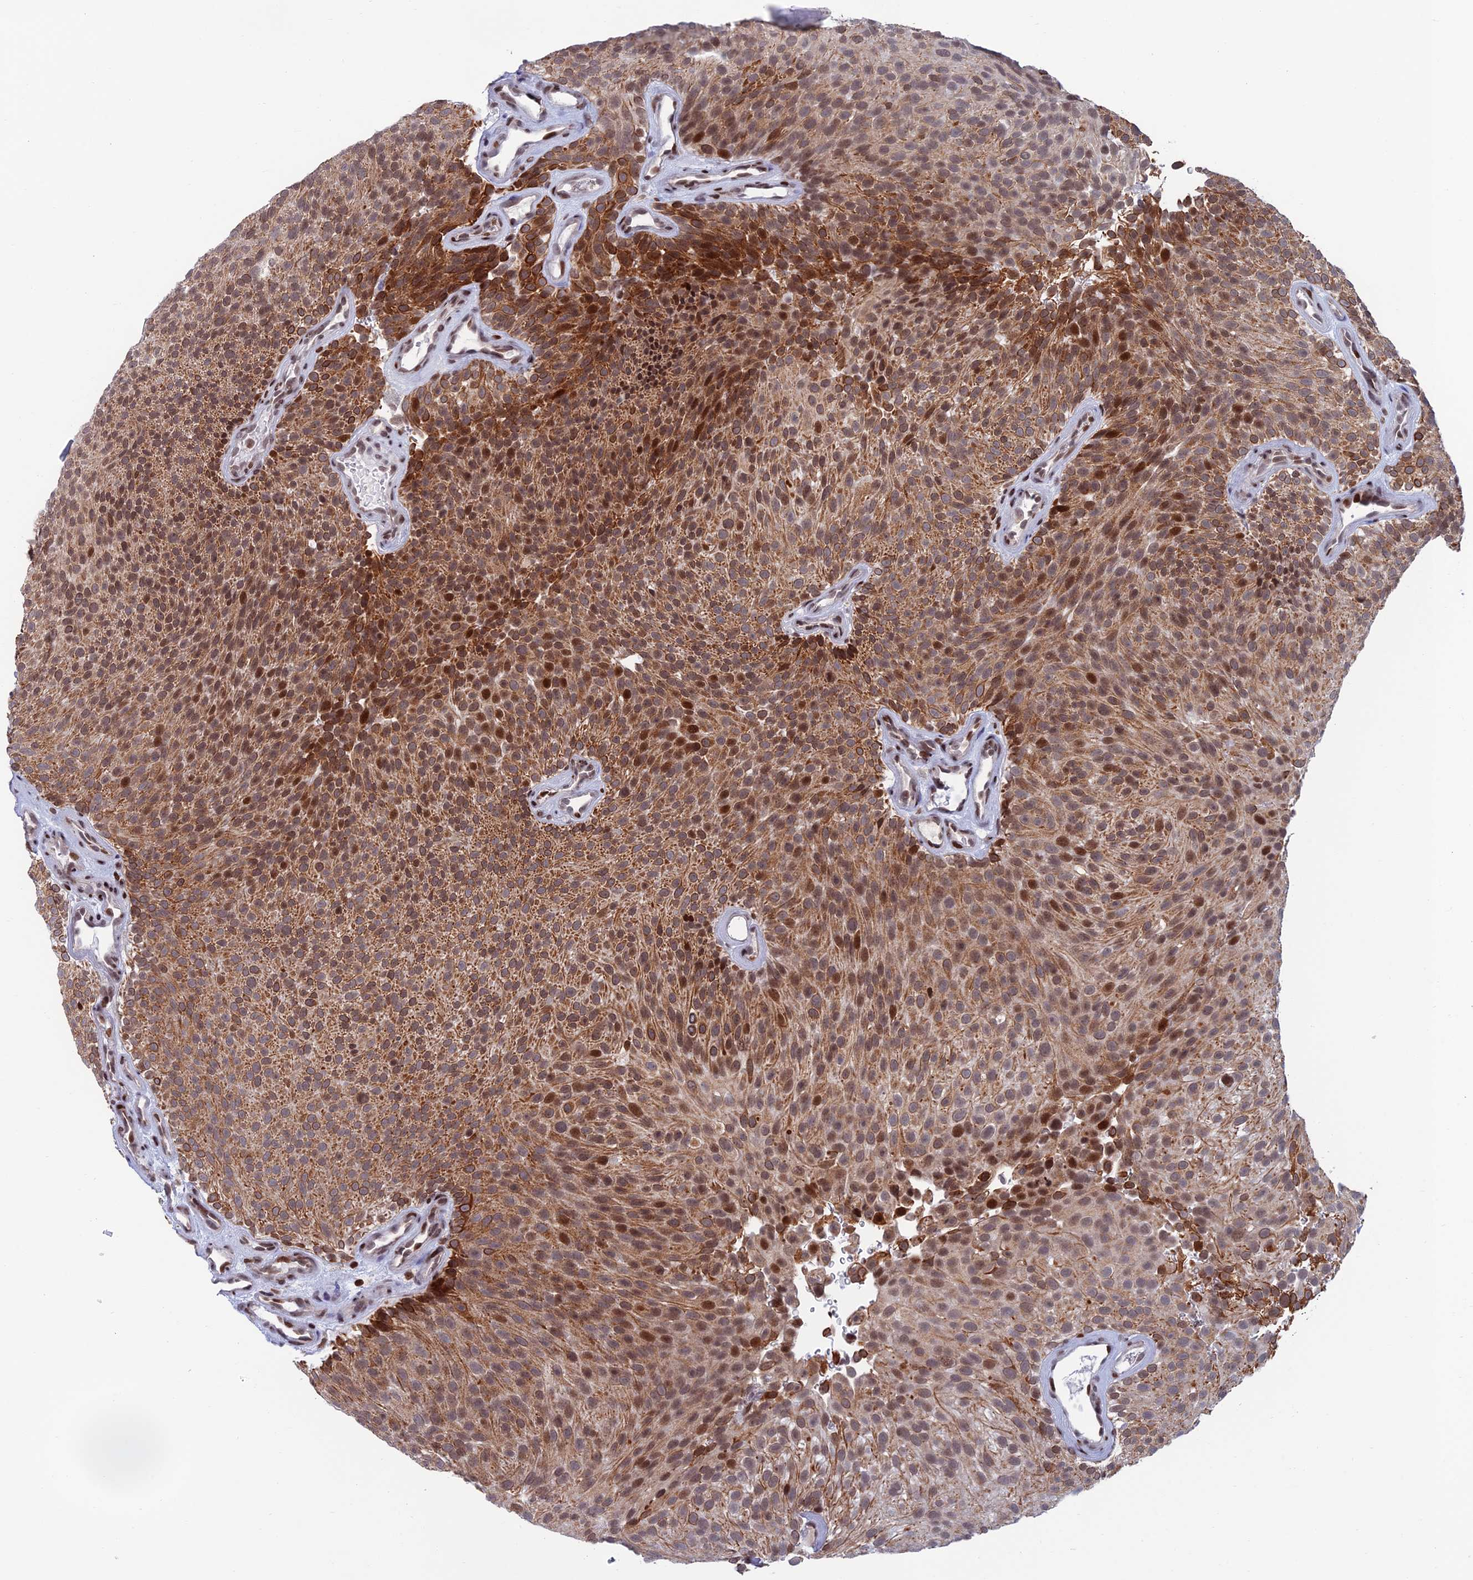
{"staining": {"intensity": "moderate", "quantity": ">75%", "location": "cytoplasmic/membranous,nuclear"}, "tissue": "urothelial cancer", "cell_type": "Tumor cells", "image_type": "cancer", "snomed": [{"axis": "morphology", "description": "Urothelial carcinoma, Low grade"}, {"axis": "topography", "description": "Urinary bladder"}], "caption": "Urothelial cancer stained with DAB IHC shows medium levels of moderate cytoplasmic/membranous and nuclear expression in approximately >75% of tumor cells.", "gene": "AFF3", "patient": {"sex": "male", "age": 78}}